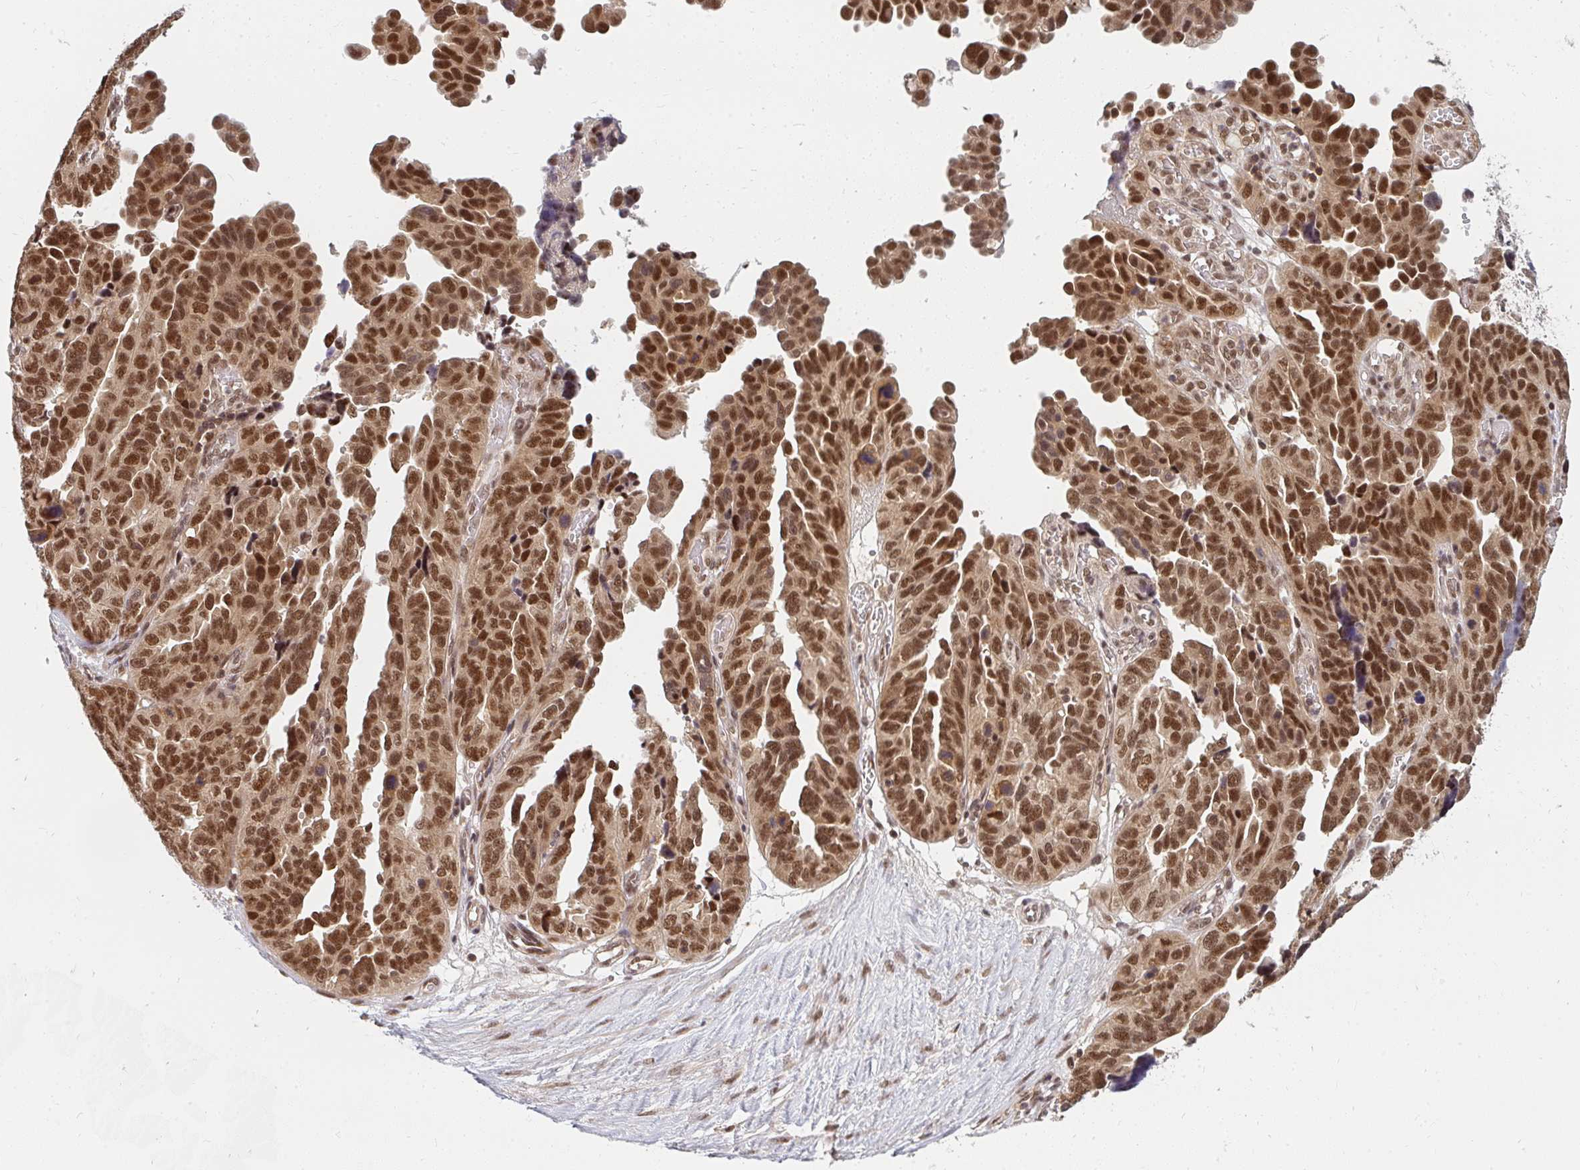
{"staining": {"intensity": "strong", "quantity": ">75%", "location": "nuclear"}, "tissue": "ovarian cancer", "cell_type": "Tumor cells", "image_type": "cancer", "snomed": [{"axis": "morphology", "description": "Cystadenocarcinoma, serous, NOS"}, {"axis": "topography", "description": "Ovary"}], "caption": "Protein expression analysis of serous cystadenocarcinoma (ovarian) demonstrates strong nuclear positivity in about >75% of tumor cells.", "gene": "GTF3C6", "patient": {"sex": "female", "age": 64}}